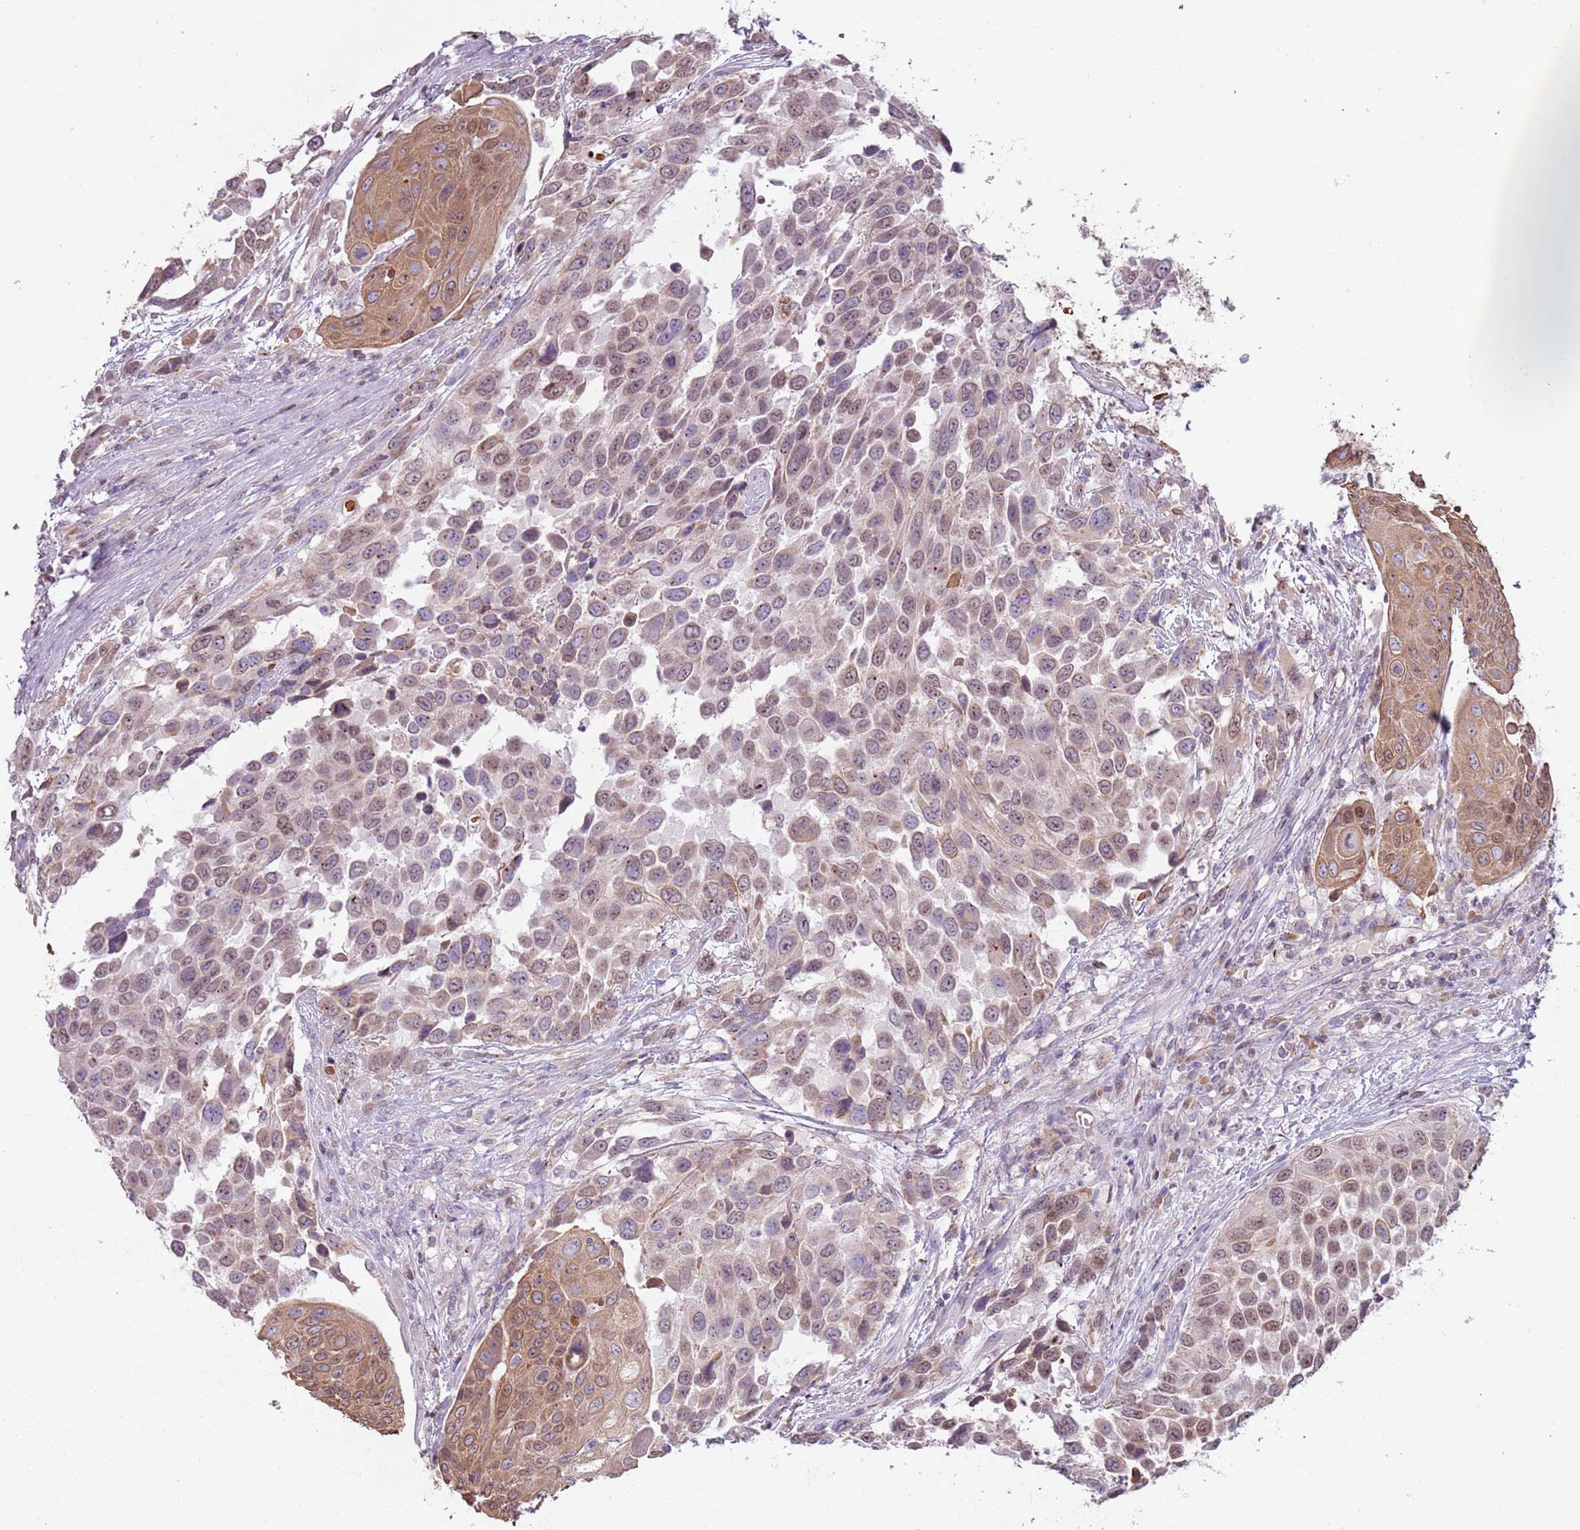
{"staining": {"intensity": "moderate", "quantity": ">75%", "location": "cytoplasmic/membranous,nuclear"}, "tissue": "urothelial cancer", "cell_type": "Tumor cells", "image_type": "cancer", "snomed": [{"axis": "morphology", "description": "Urothelial carcinoma, High grade"}, {"axis": "topography", "description": "Urinary bladder"}], "caption": "A brown stain labels moderate cytoplasmic/membranous and nuclear positivity of a protein in human urothelial cancer tumor cells.", "gene": "SYS1", "patient": {"sex": "female", "age": 70}}